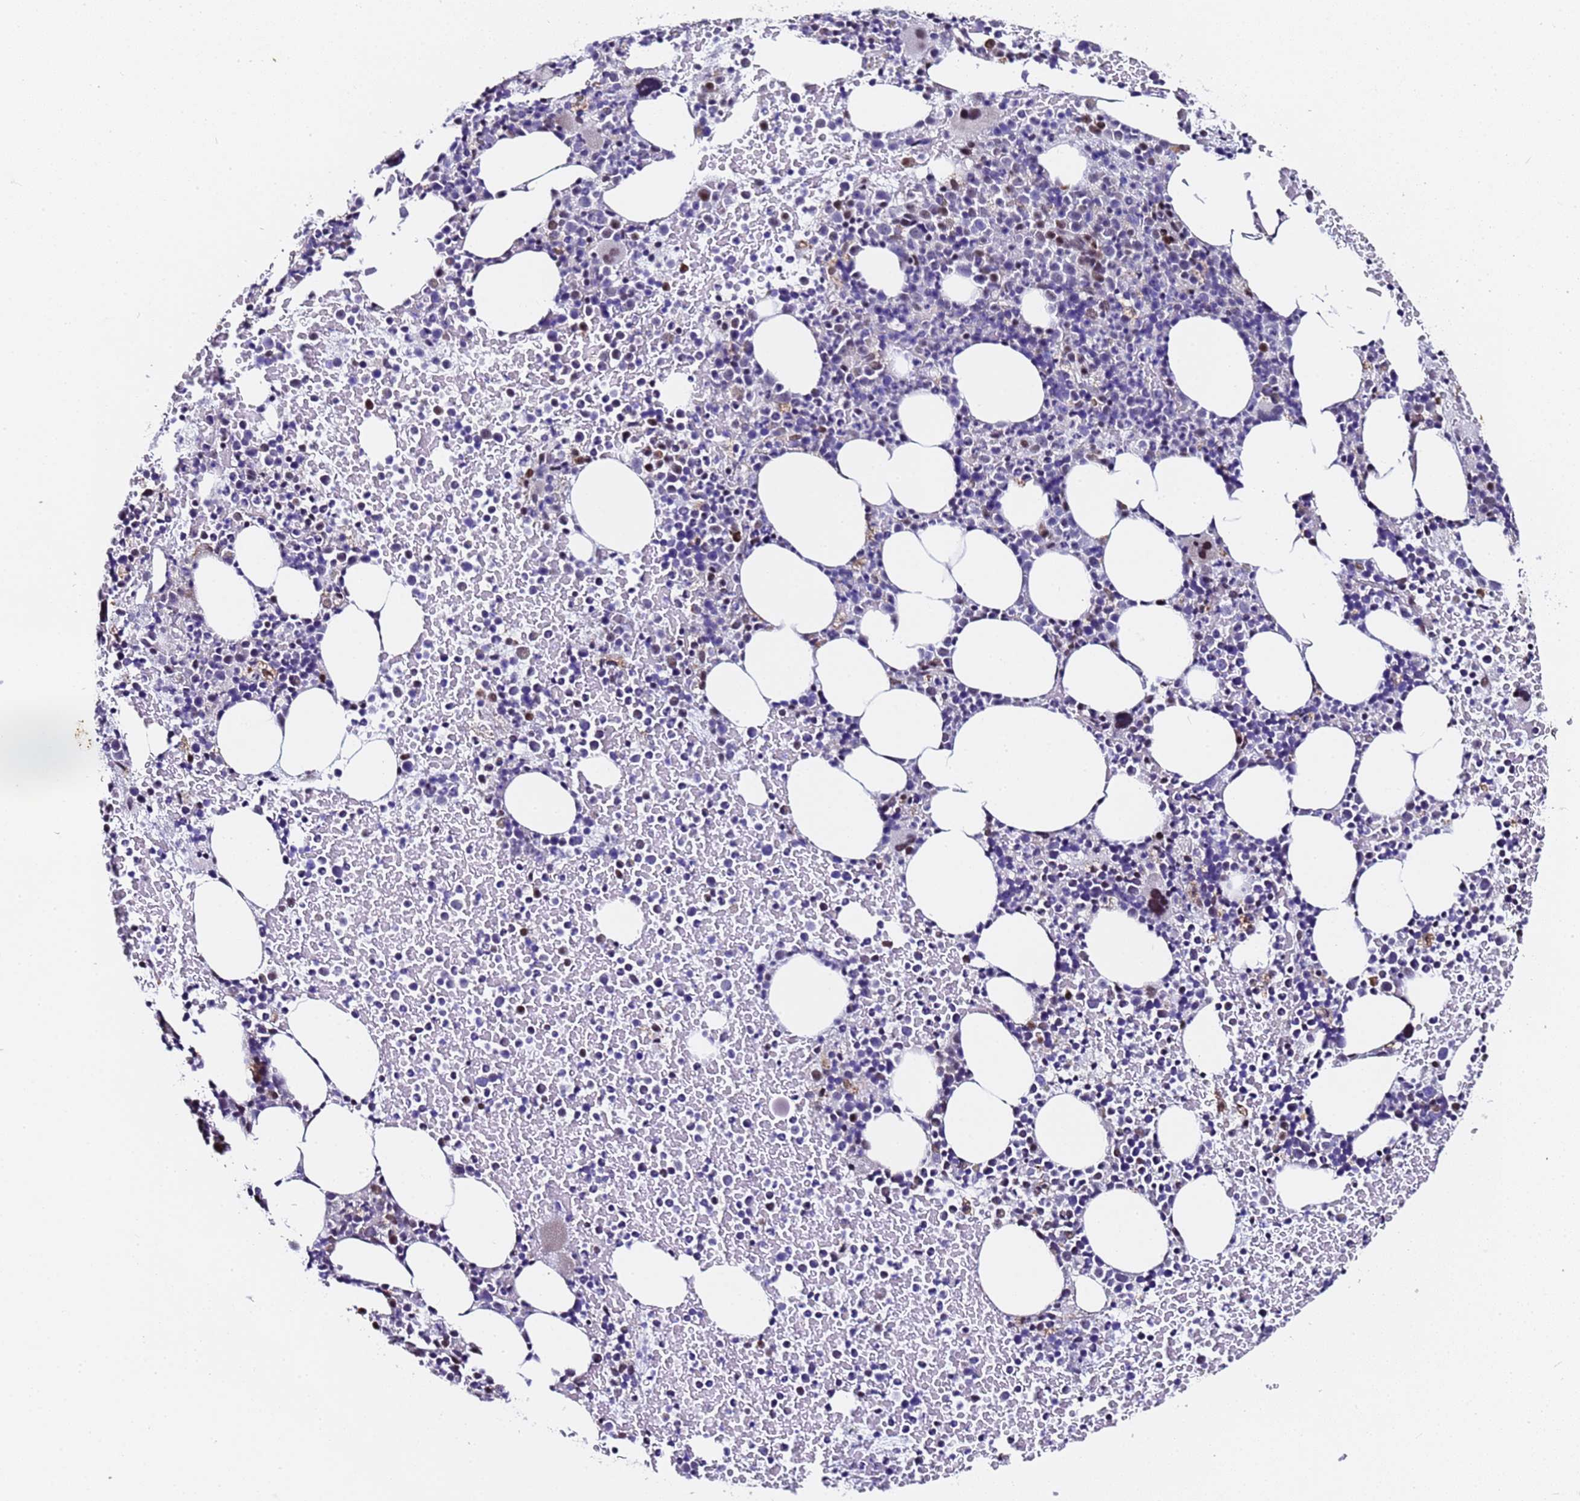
{"staining": {"intensity": "negative", "quantity": "none", "location": "none"}, "tissue": "bone marrow", "cell_type": "Hematopoietic cells", "image_type": "normal", "snomed": [{"axis": "morphology", "description": "Normal tissue, NOS"}, {"axis": "topography", "description": "Bone marrow"}], "caption": "Hematopoietic cells show no significant protein expression in benign bone marrow. (DAB (3,3'-diaminobenzidine) immunohistochemistry with hematoxylin counter stain).", "gene": "FNBP4", "patient": {"sex": "female", "age": 82}}